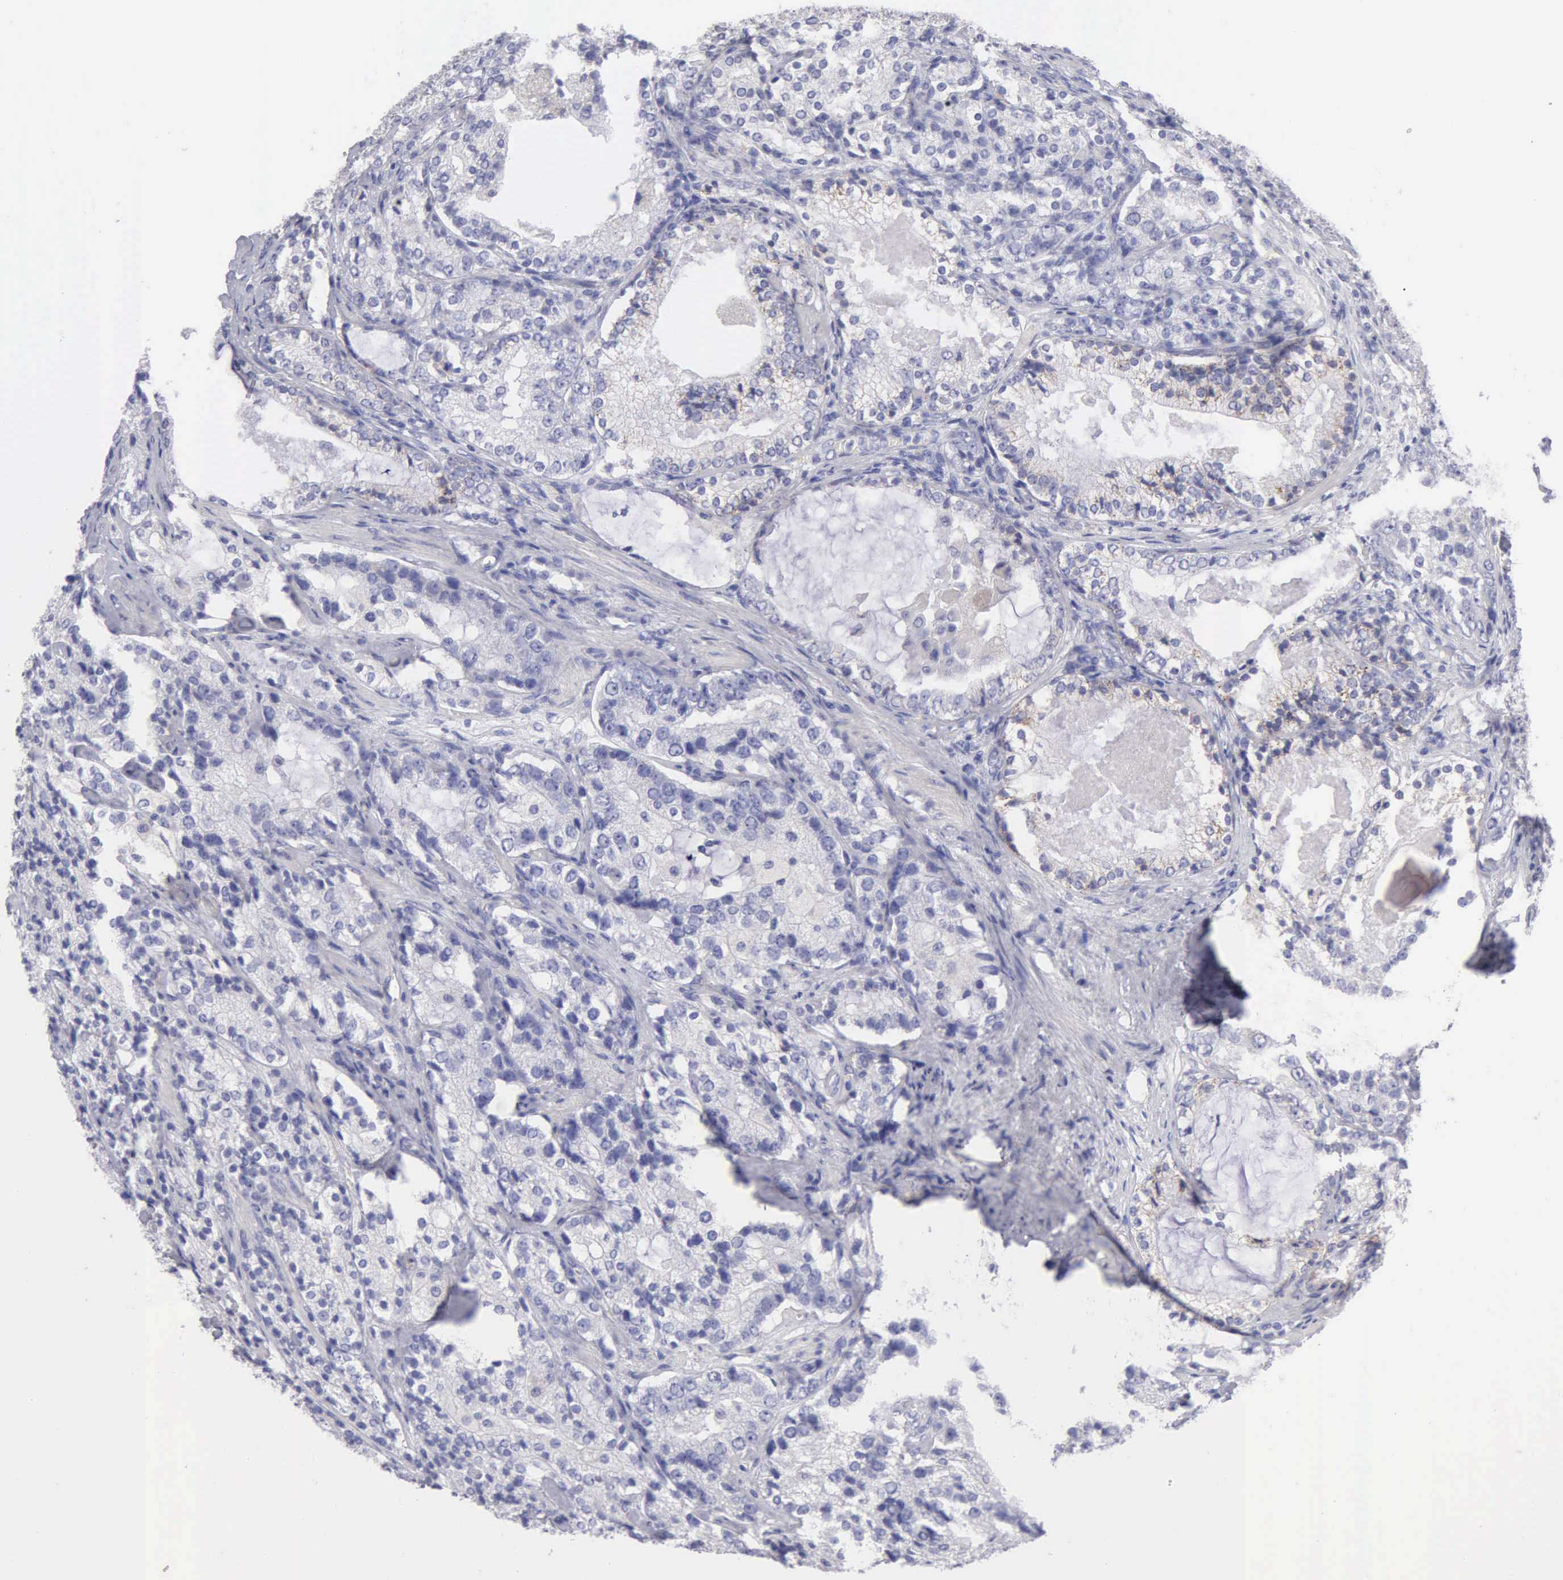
{"staining": {"intensity": "negative", "quantity": "none", "location": "none"}, "tissue": "prostate cancer", "cell_type": "Tumor cells", "image_type": "cancer", "snomed": [{"axis": "morphology", "description": "Adenocarcinoma, High grade"}, {"axis": "topography", "description": "Prostate"}], "caption": "The image exhibits no significant positivity in tumor cells of prostate cancer (adenocarcinoma (high-grade)).", "gene": "APP", "patient": {"sex": "male", "age": 63}}